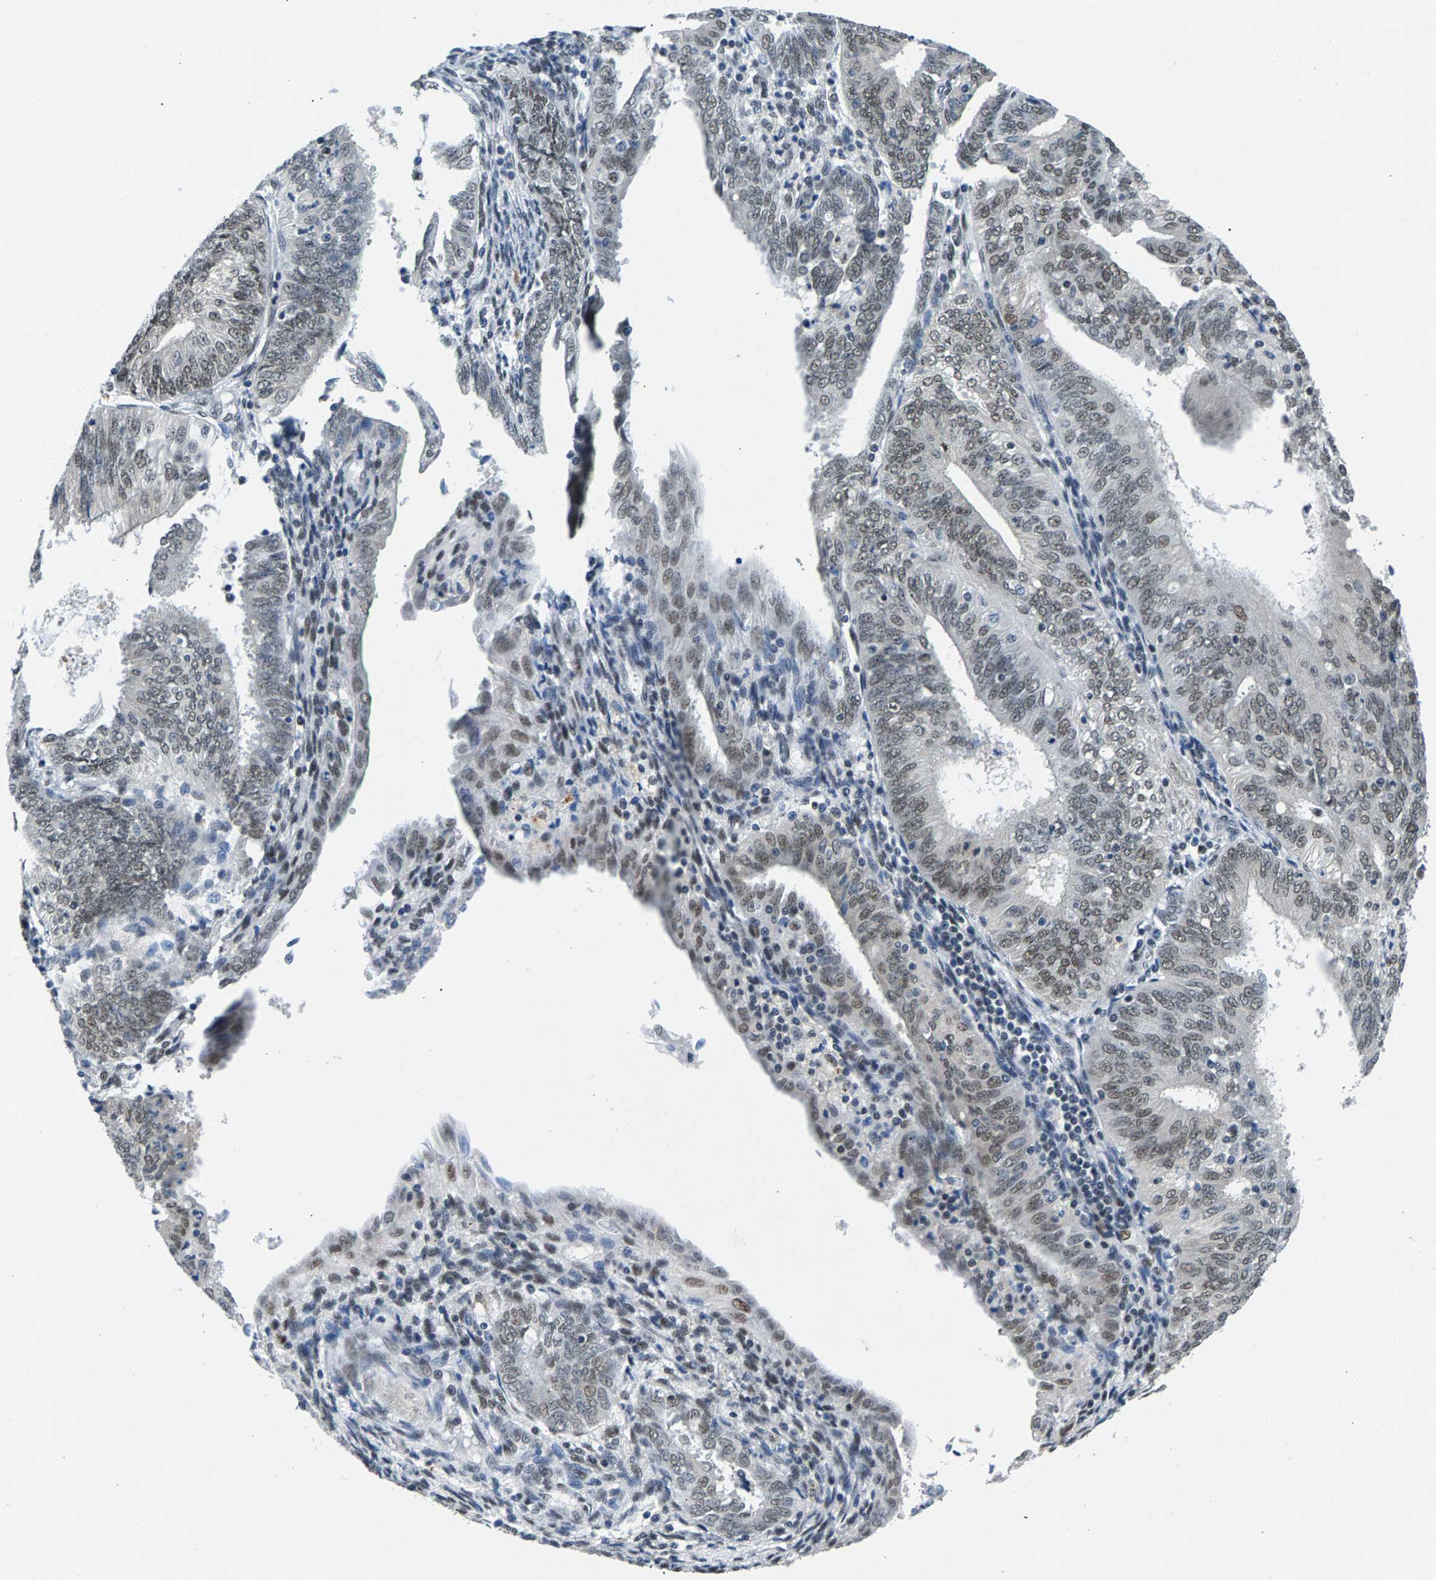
{"staining": {"intensity": "weak", "quantity": "25%-75%", "location": "nuclear"}, "tissue": "endometrial cancer", "cell_type": "Tumor cells", "image_type": "cancer", "snomed": [{"axis": "morphology", "description": "Adenocarcinoma, NOS"}, {"axis": "topography", "description": "Endometrium"}], "caption": "The image reveals immunohistochemical staining of endometrial adenocarcinoma. There is weak nuclear positivity is appreciated in approximately 25%-75% of tumor cells.", "gene": "ATF2", "patient": {"sex": "female", "age": 58}}